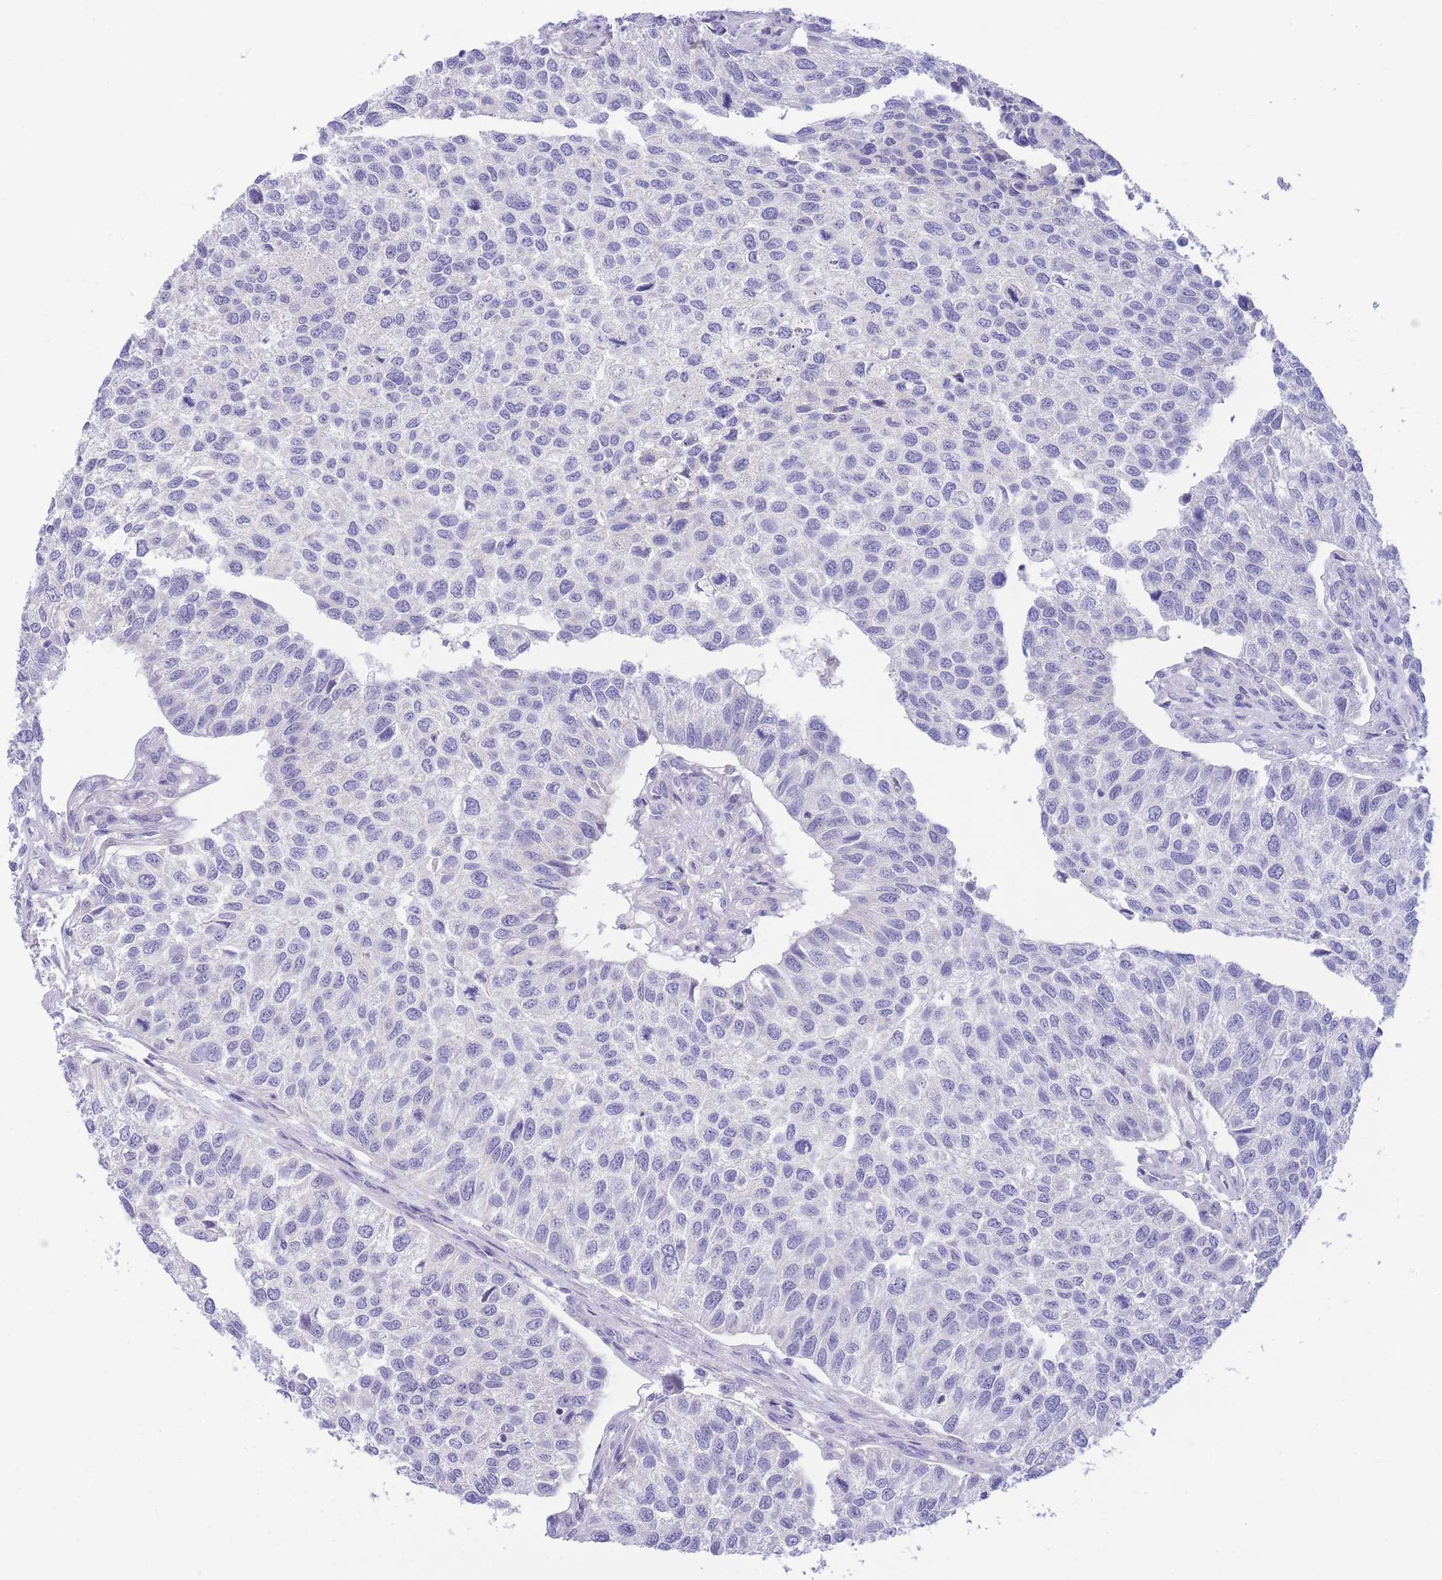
{"staining": {"intensity": "negative", "quantity": "none", "location": "none"}, "tissue": "urothelial cancer", "cell_type": "Tumor cells", "image_type": "cancer", "snomed": [{"axis": "morphology", "description": "Urothelial carcinoma, NOS"}, {"axis": "topography", "description": "Urinary bladder"}], "caption": "The photomicrograph shows no staining of tumor cells in transitional cell carcinoma. (DAB (3,3'-diaminobenzidine) IHC visualized using brightfield microscopy, high magnification).", "gene": "PCDHB3", "patient": {"sex": "male", "age": 55}}